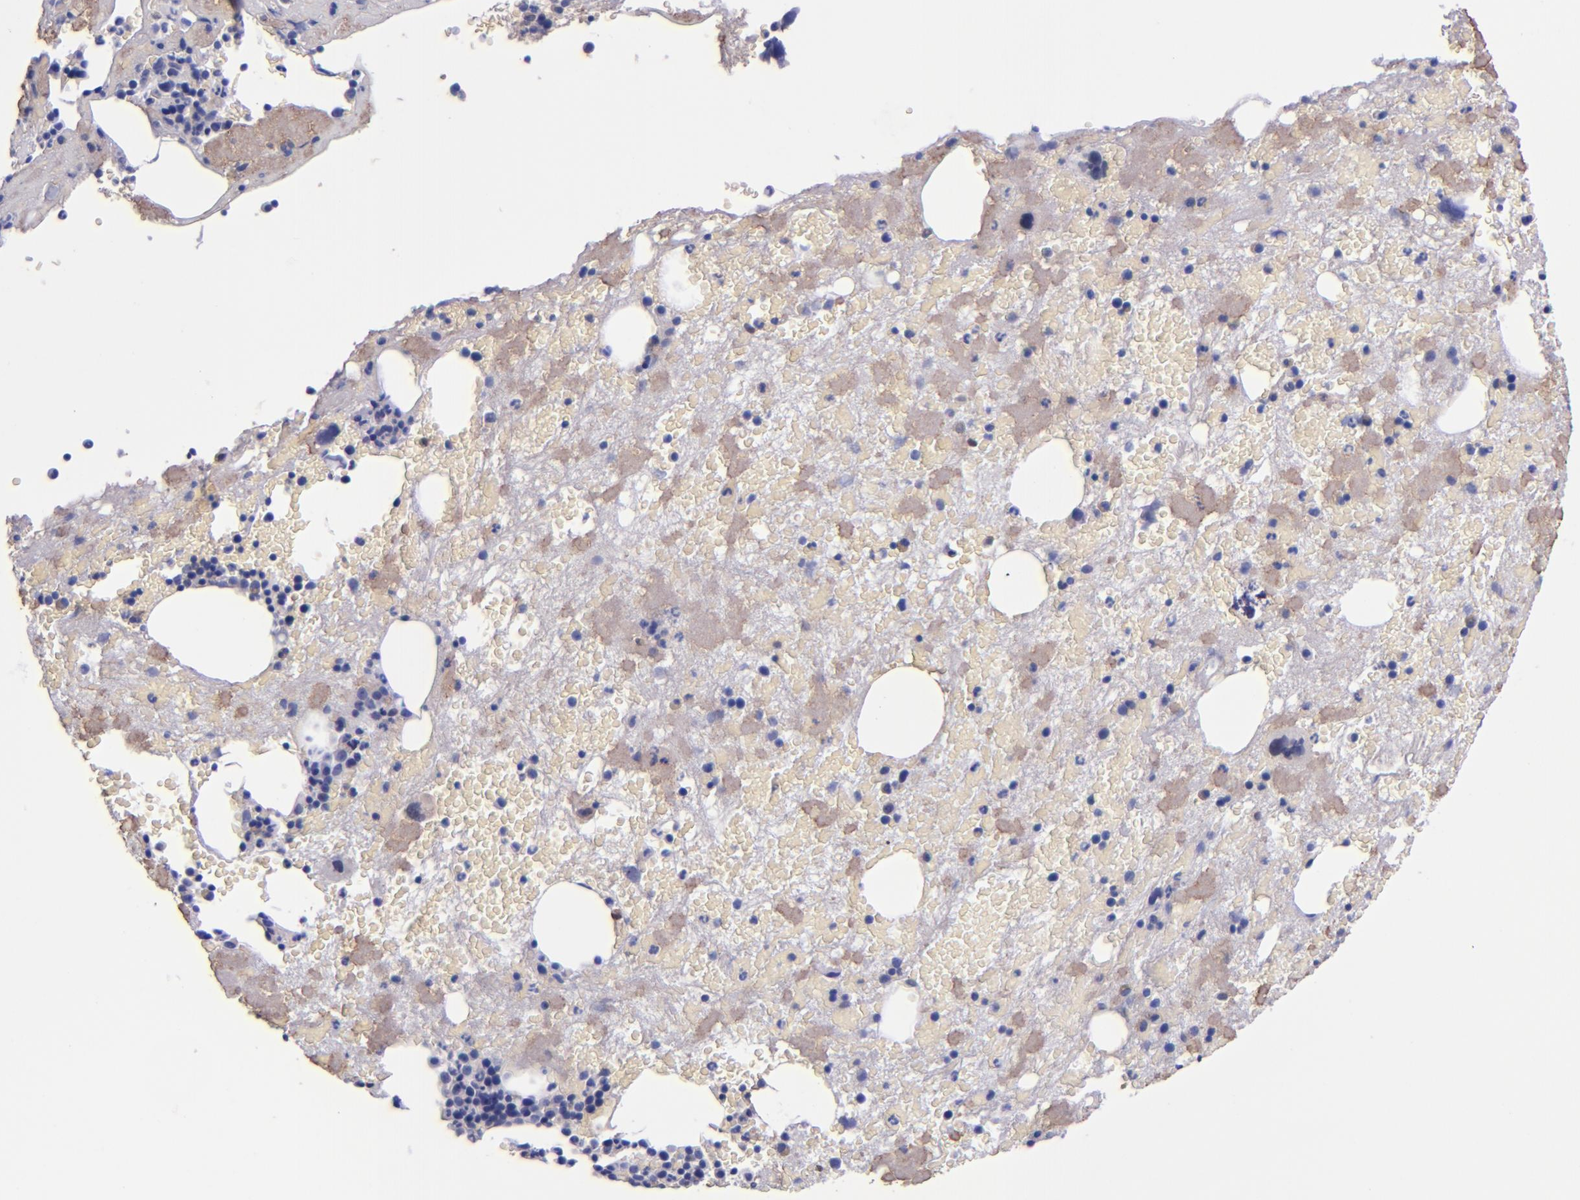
{"staining": {"intensity": "negative", "quantity": "none", "location": "none"}, "tissue": "bone marrow", "cell_type": "Hematopoietic cells", "image_type": "normal", "snomed": [{"axis": "morphology", "description": "Normal tissue, NOS"}, {"axis": "topography", "description": "Bone marrow"}], "caption": "Histopathology image shows no protein staining in hematopoietic cells of benign bone marrow.", "gene": "F13A1", "patient": {"sex": "male", "age": 76}}